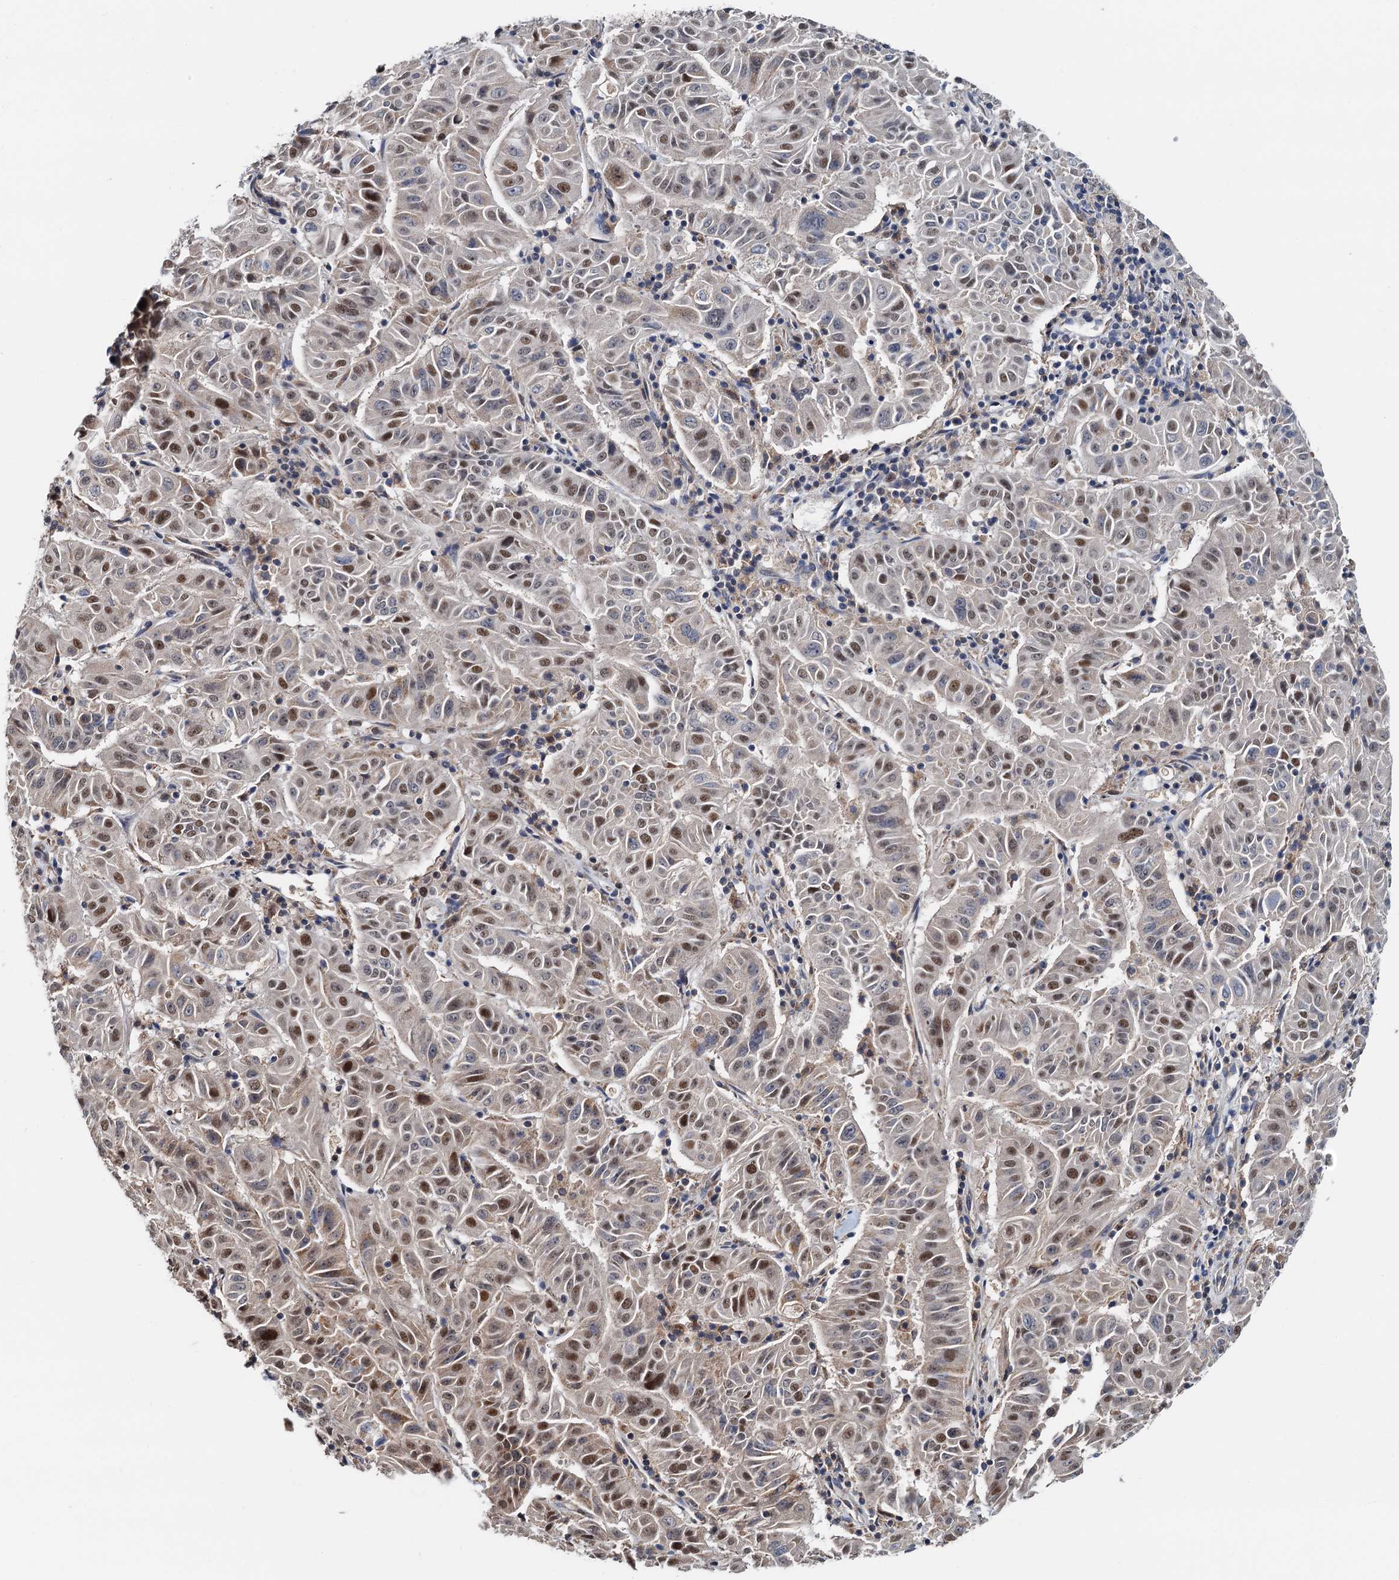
{"staining": {"intensity": "moderate", "quantity": ">75%", "location": "nuclear"}, "tissue": "pancreatic cancer", "cell_type": "Tumor cells", "image_type": "cancer", "snomed": [{"axis": "morphology", "description": "Adenocarcinoma, NOS"}, {"axis": "topography", "description": "Pancreas"}], "caption": "A high-resolution micrograph shows IHC staining of pancreatic cancer, which displays moderate nuclear expression in approximately >75% of tumor cells.", "gene": "MCMBP", "patient": {"sex": "male", "age": 63}}